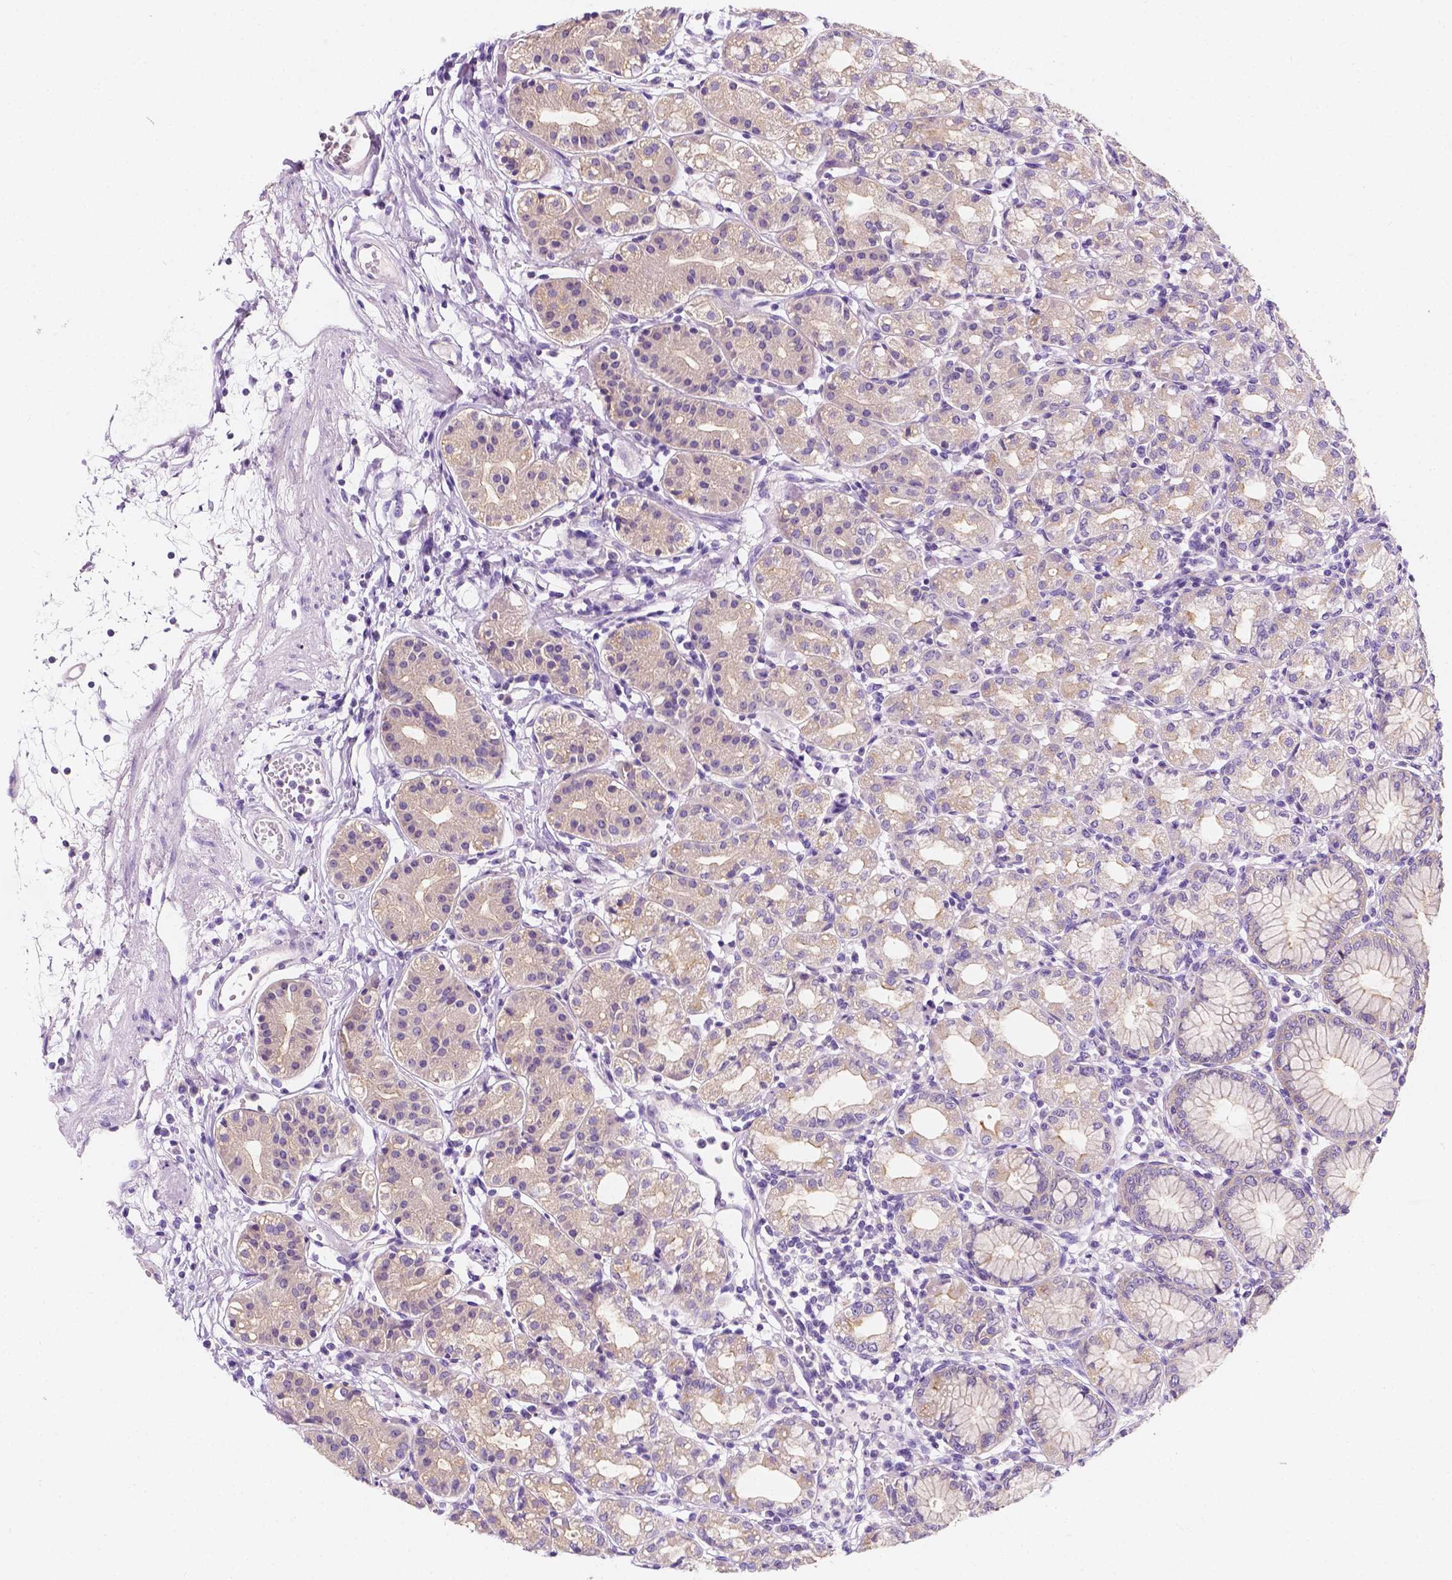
{"staining": {"intensity": "weak", "quantity": ">75%", "location": "cytoplasmic/membranous"}, "tissue": "stomach", "cell_type": "Glandular cells", "image_type": "normal", "snomed": [{"axis": "morphology", "description": "Normal tissue, NOS"}, {"axis": "topography", "description": "Skeletal muscle"}, {"axis": "topography", "description": "Stomach"}], "caption": "High-magnification brightfield microscopy of benign stomach stained with DAB (brown) and counterstained with hematoxylin (blue). glandular cells exhibit weak cytoplasmic/membranous expression is present in about>75% of cells.", "gene": "SIRT2", "patient": {"sex": "female", "age": 57}}